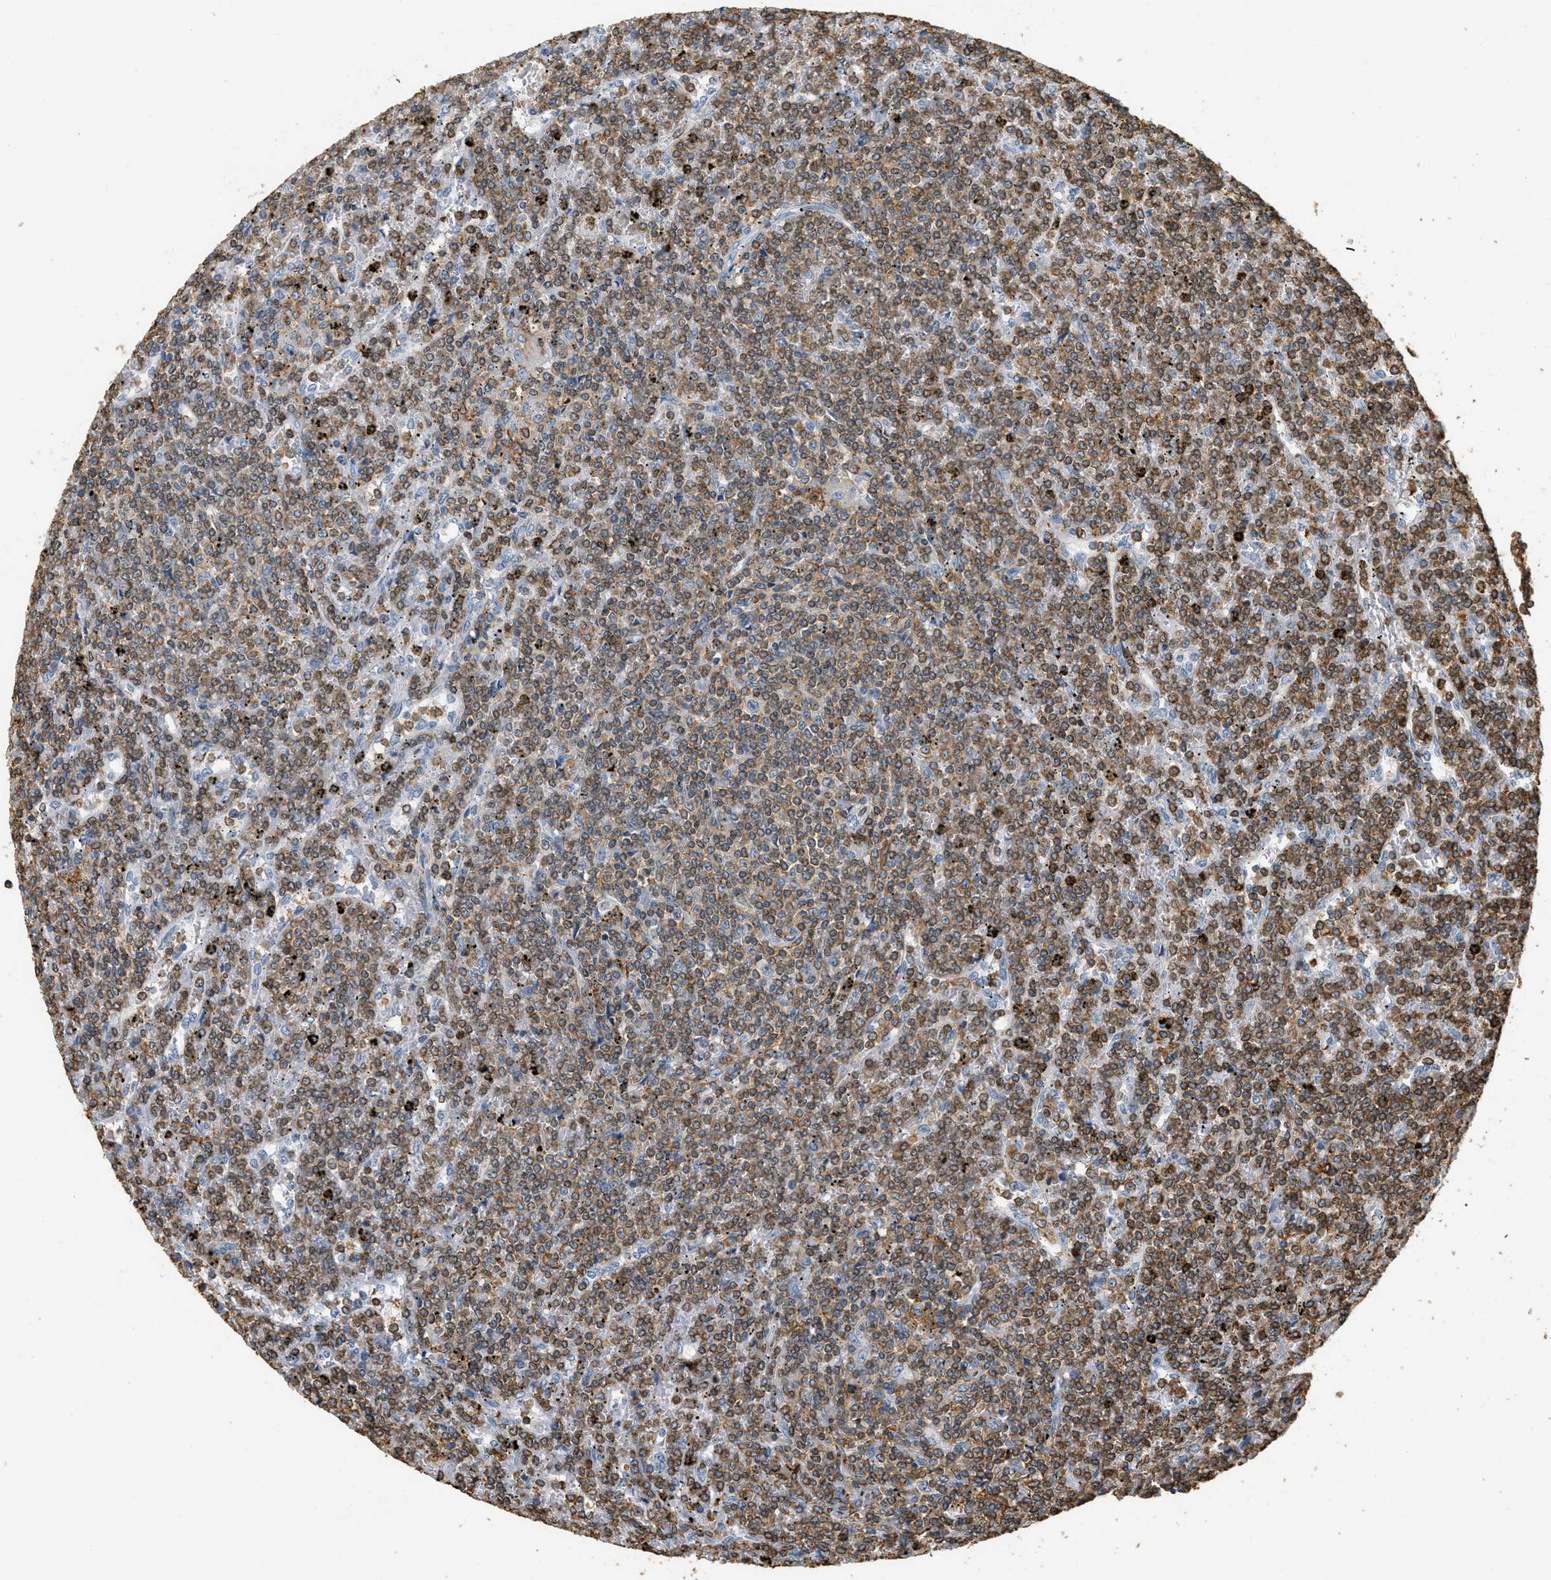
{"staining": {"intensity": "moderate", "quantity": ">75%", "location": "cytoplasmic/membranous"}, "tissue": "lymphoma", "cell_type": "Tumor cells", "image_type": "cancer", "snomed": [{"axis": "morphology", "description": "Malignant lymphoma, non-Hodgkin's type, Low grade"}, {"axis": "topography", "description": "Spleen"}], "caption": "Approximately >75% of tumor cells in malignant lymphoma, non-Hodgkin's type (low-grade) demonstrate moderate cytoplasmic/membranous protein expression as visualized by brown immunohistochemical staining.", "gene": "LSP1", "patient": {"sex": "female", "age": 19}}